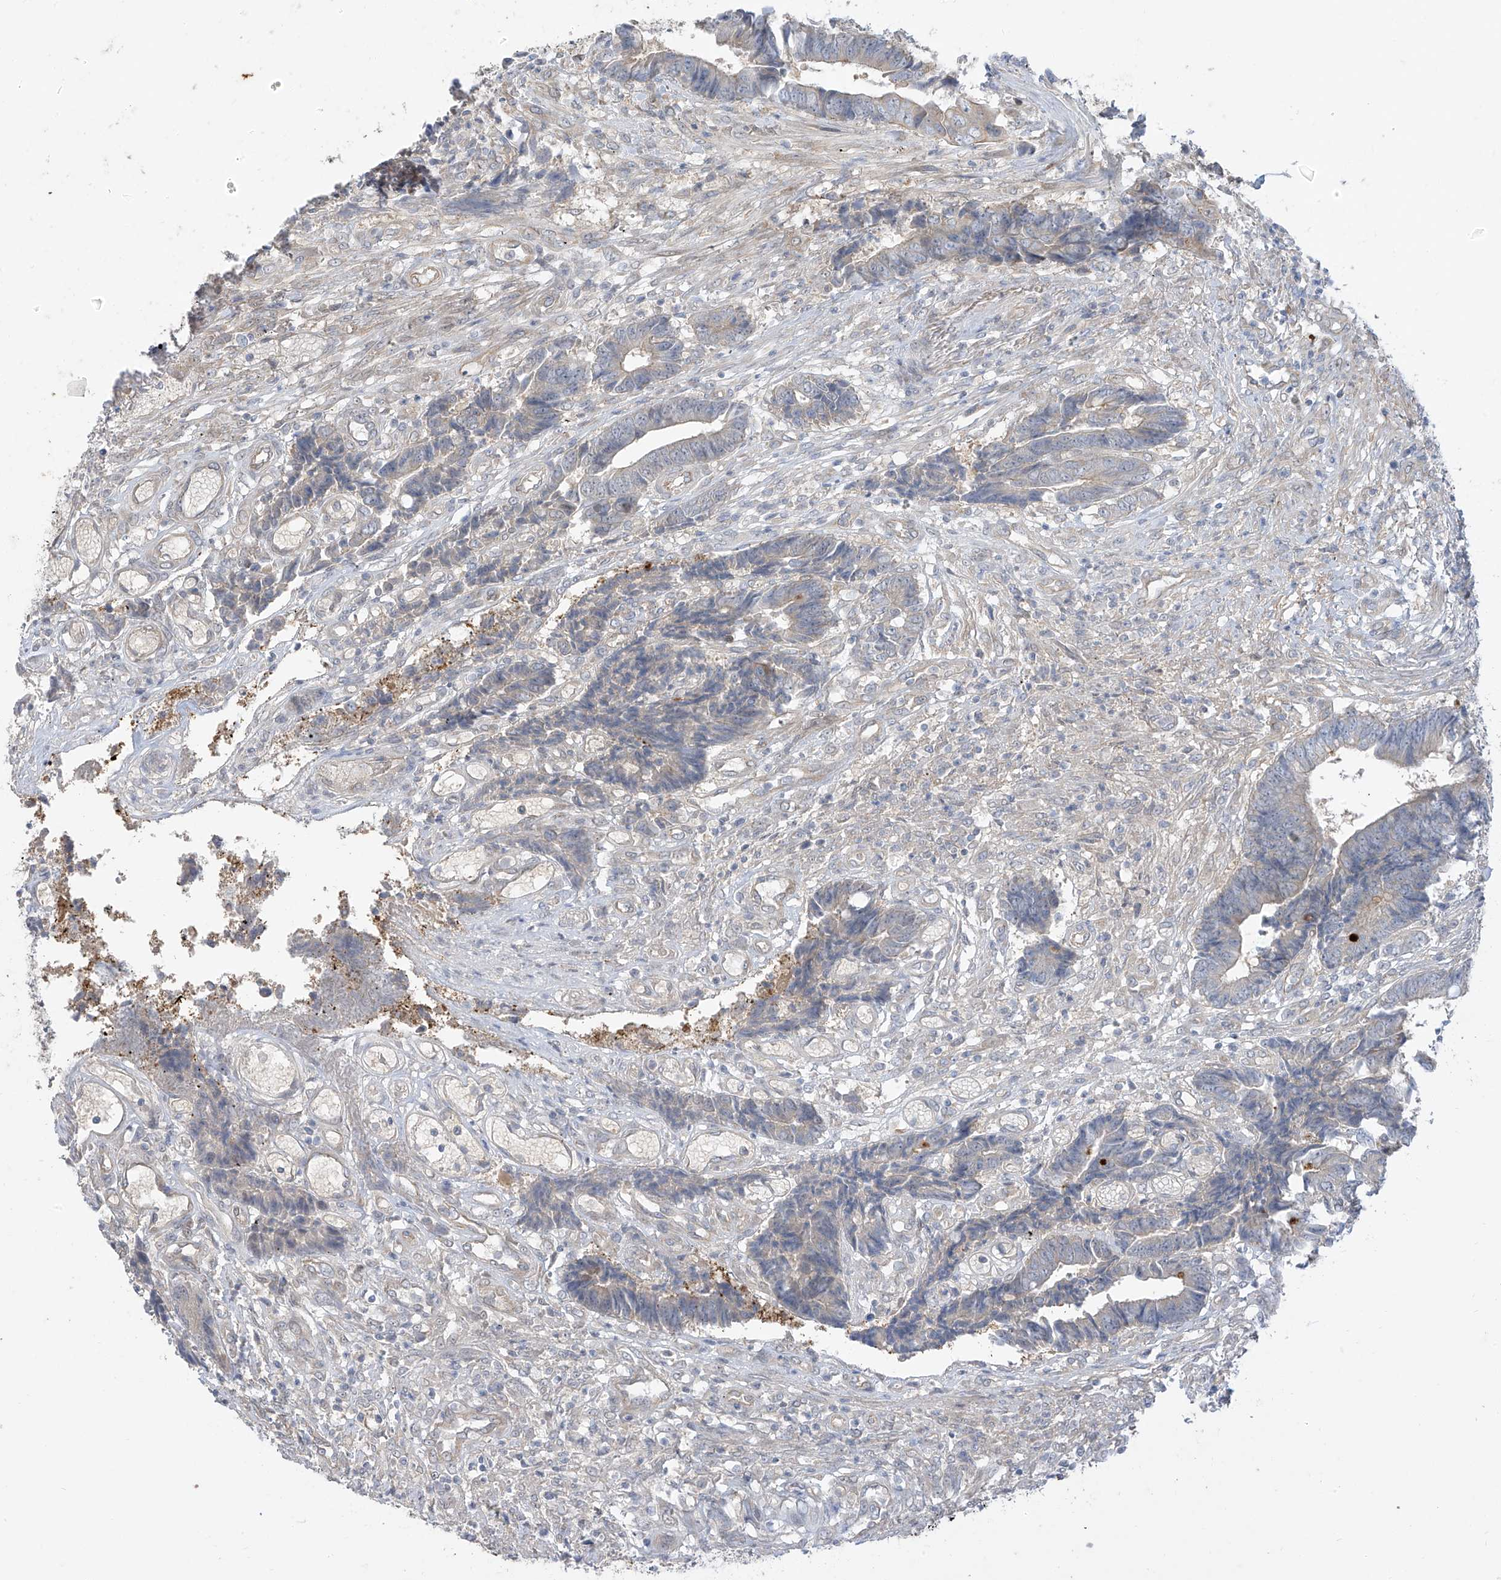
{"staining": {"intensity": "negative", "quantity": "none", "location": "none"}, "tissue": "colorectal cancer", "cell_type": "Tumor cells", "image_type": "cancer", "snomed": [{"axis": "morphology", "description": "Adenocarcinoma, NOS"}, {"axis": "topography", "description": "Rectum"}], "caption": "DAB immunohistochemical staining of colorectal adenocarcinoma exhibits no significant positivity in tumor cells.", "gene": "EIPR1", "patient": {"sex": "male", "age": 84}}